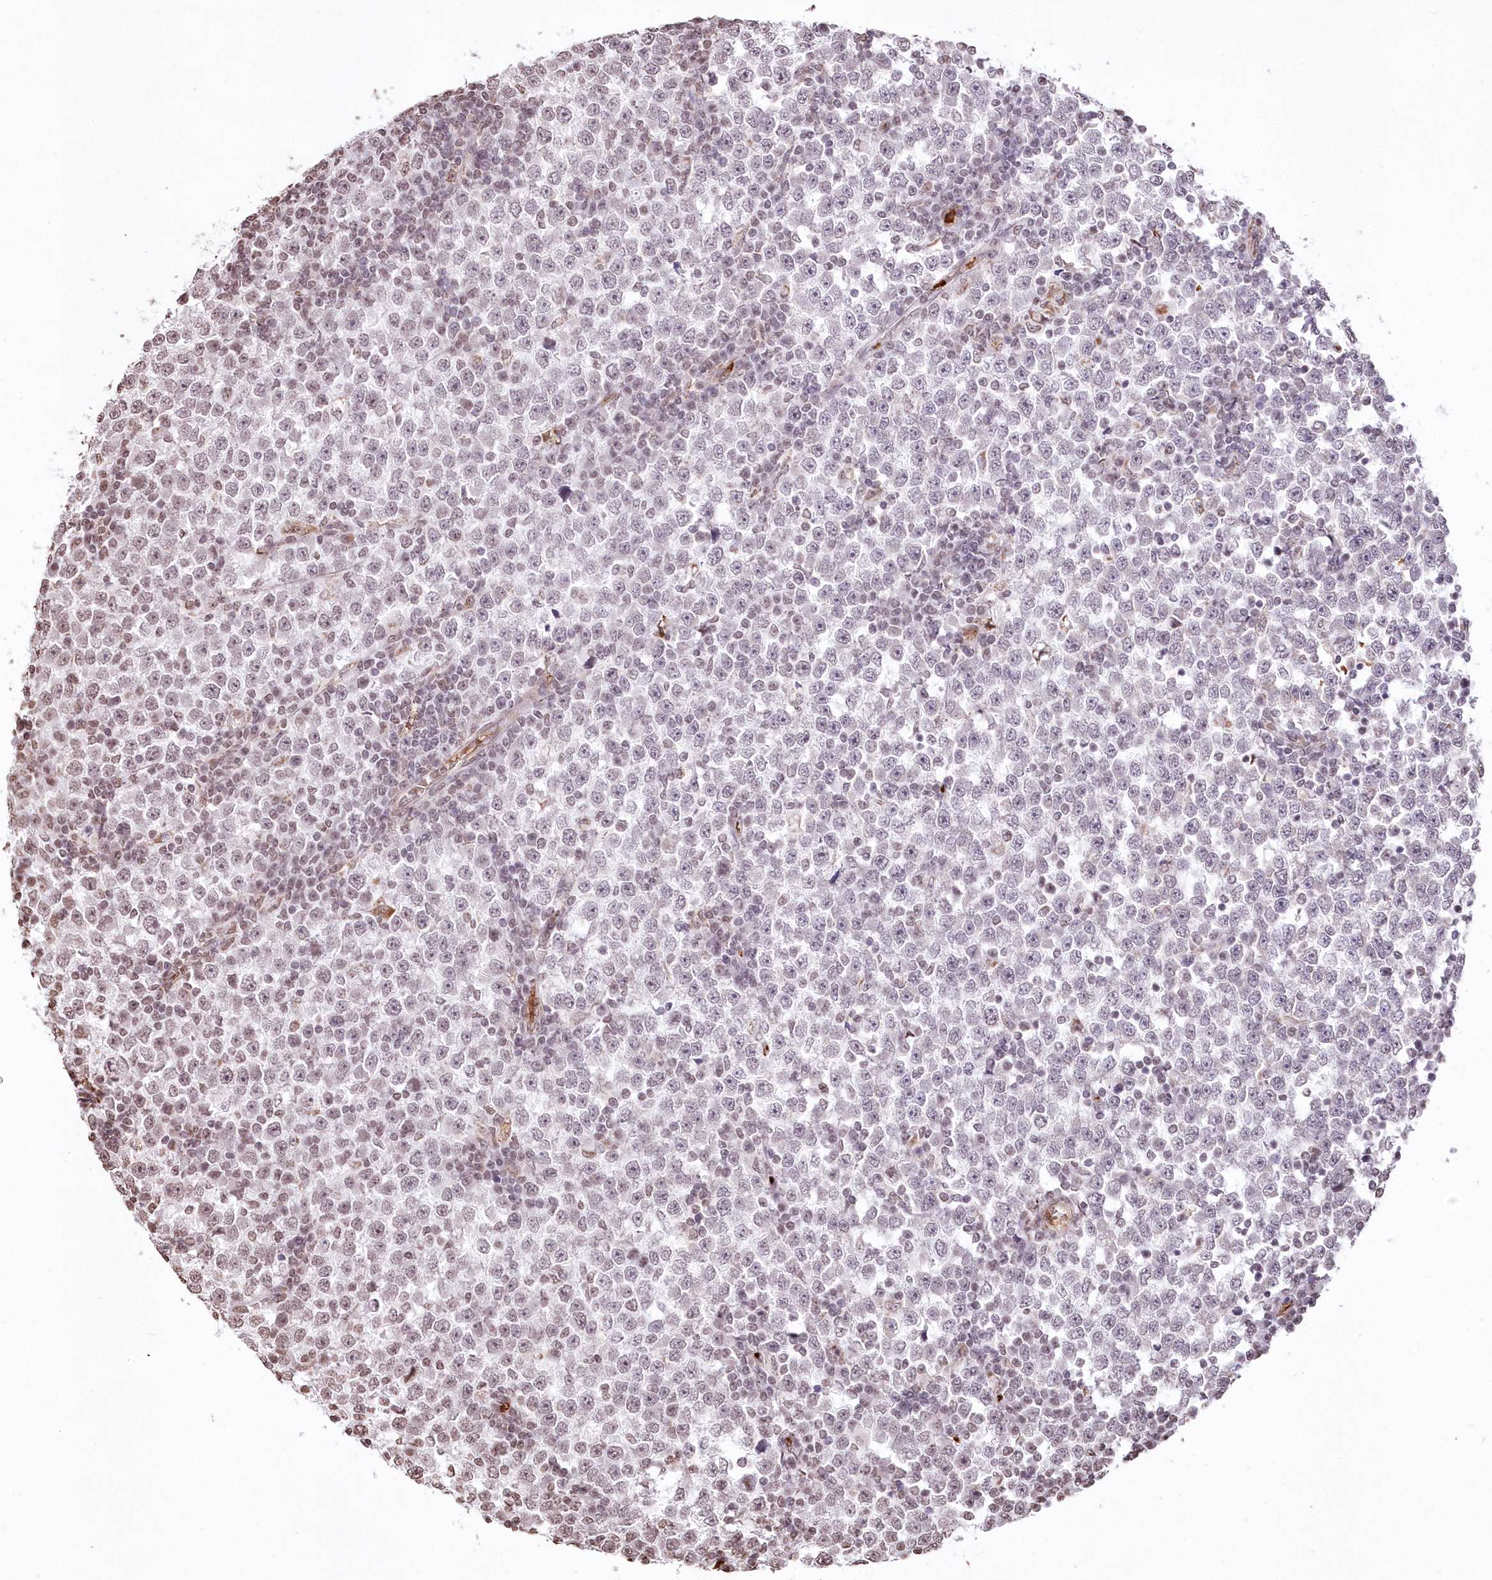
{"staining": {"intensity": "negative", "quantity": "none", "location": "none"}, "tissue": "testis cancer", "cell_type": "Tumor cells", "image_type": "cancer", "snomed": [{"axis": "morphology", "description": "Seminoma, NOS"}, {"axis": "topography", "description": "Testis"}], "caption": "Immunohistochemical staining of human testis cancer demonstrates no significant positivity in tumor cells.", "gene": "RBM27", "patient": {"sex": "male", "age": 65}}